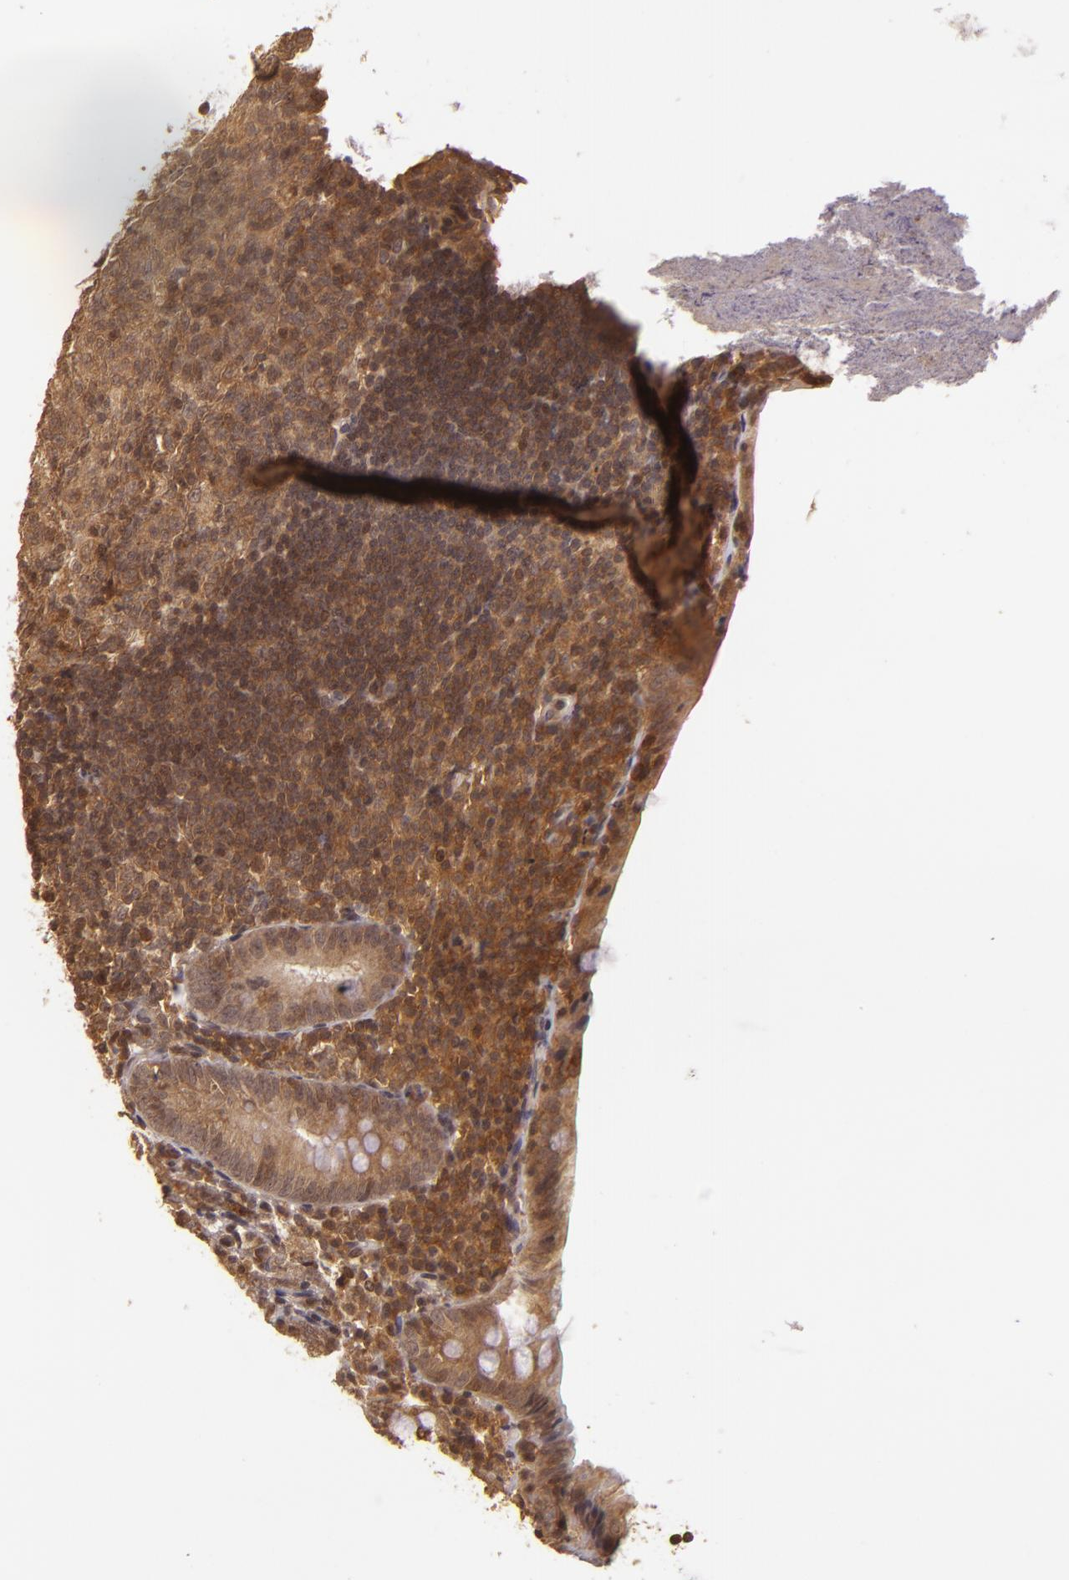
{"staining": {"intensity": "moderate", "quantity": ">75%", "location": "cytoplasmic/membranous"}, "tissue": "appendix", "cell_type": "Glandular cells", "image_type": "normal", "snomed": [{"axis": "morphology", "description": "Normal tissue, NOS"}, {"axis": "topography", "description": "Appendix"}], "caption": "Glandular cells demonstrate medium levels of moderate cytoplasmic/membranous staining in about >75% of cells in unremarkable human appendix. The protein of interest is stained brown, and the nuclei are stained in blue (DAB IHC with brightfield microscopy, high magnification).", "gene": "TXNRD2", "patient": {"sex": "female", "age": 10}}